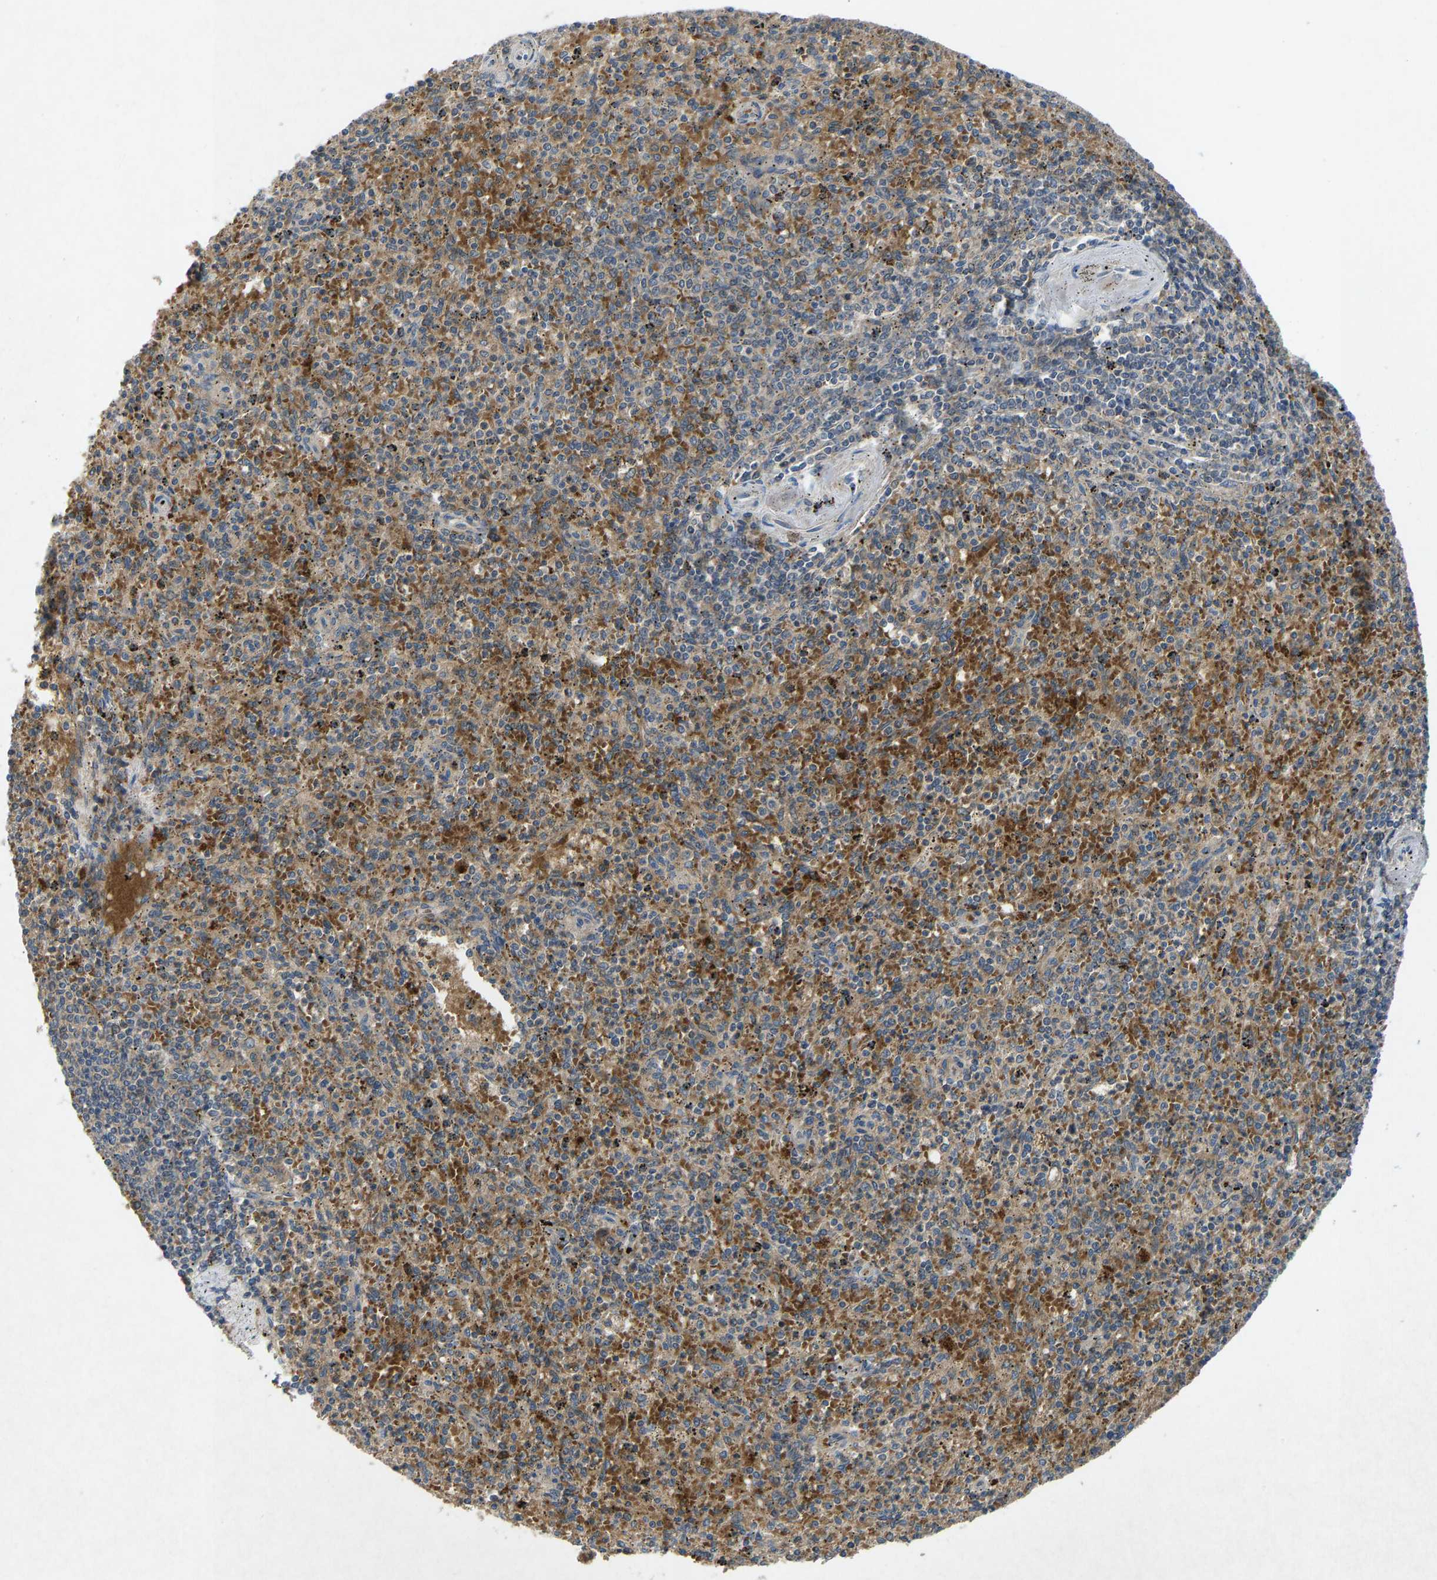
{"staining": {"intensity": "moderate", "quantity": ">75%", "location": "cytoplasmic/membranous"}, "tissue": "spleen", "cell_type": "Cells in red pulp", "image_type": "normal", "snomed": [{"axis": "morphology", "description": "Normal tissue, NOS"}, {"axis": "topography", "description": "Spleen"}], "caption": "Protein staining shows moderate cytoplasmic/membranous expression in approximately >75% of cells in red pulp in normal spleen.", "gene": "PDE7A", "patient": {"sex": "male", "age": 72}}